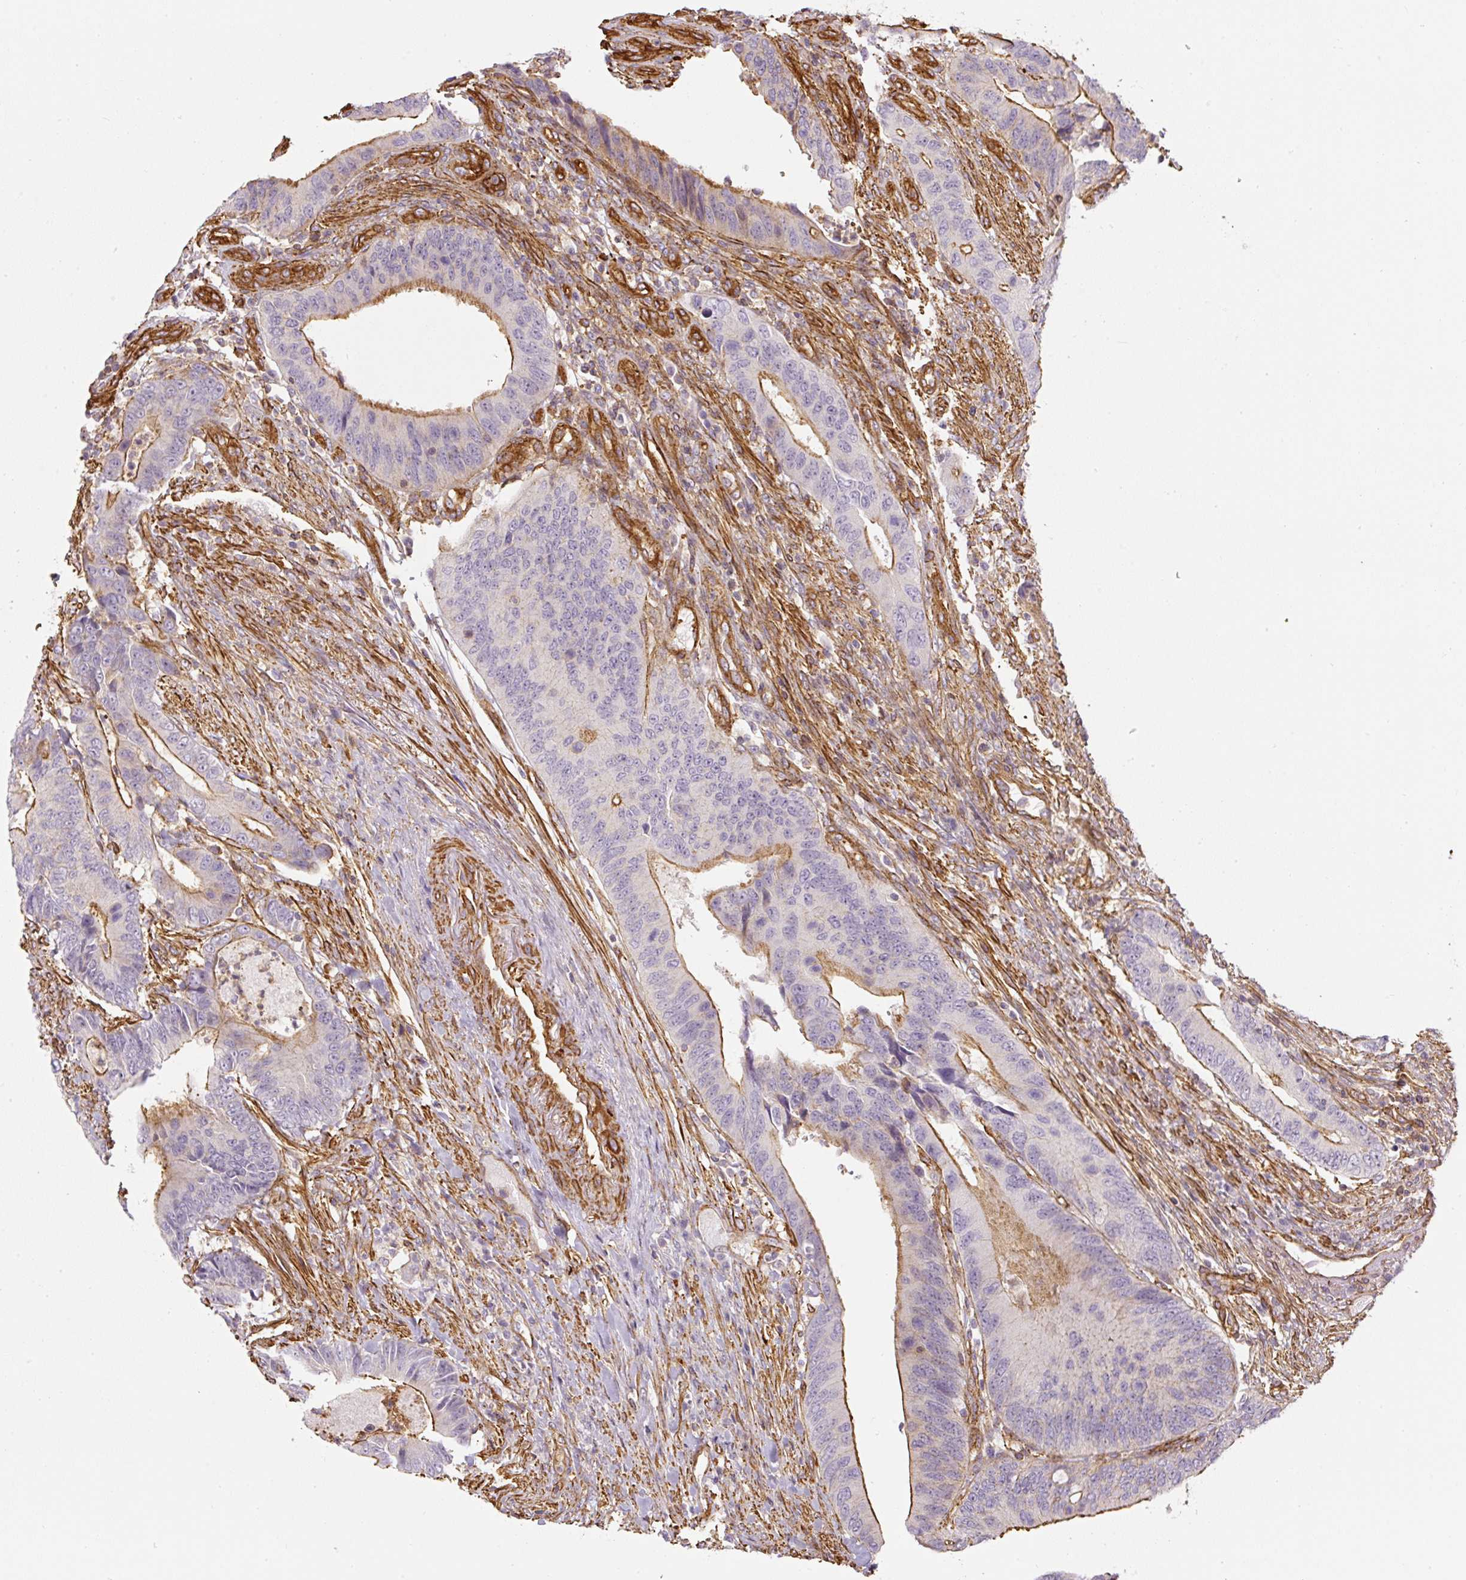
{"staining": {"intensity": "moderate", "quantity": "25%-75%", "location": "cytoplasmic/membranous"}, "tissue": "colorectal cancer", "cell_type": "Tumor cells", "image_type": "cancer", "snomed": [{"axis": "morphology", "description": "Adenocarcinoma, NOS"}, {"axis": "topography", "description": "Colon"}], "caption": "A brown stain highlights moderate cytoplasmic/membranous positivity of a protein in human colorectal cancer tumor cells.", "gene": "MYL12A", "patient": {"sex": "male", "age": 87}}